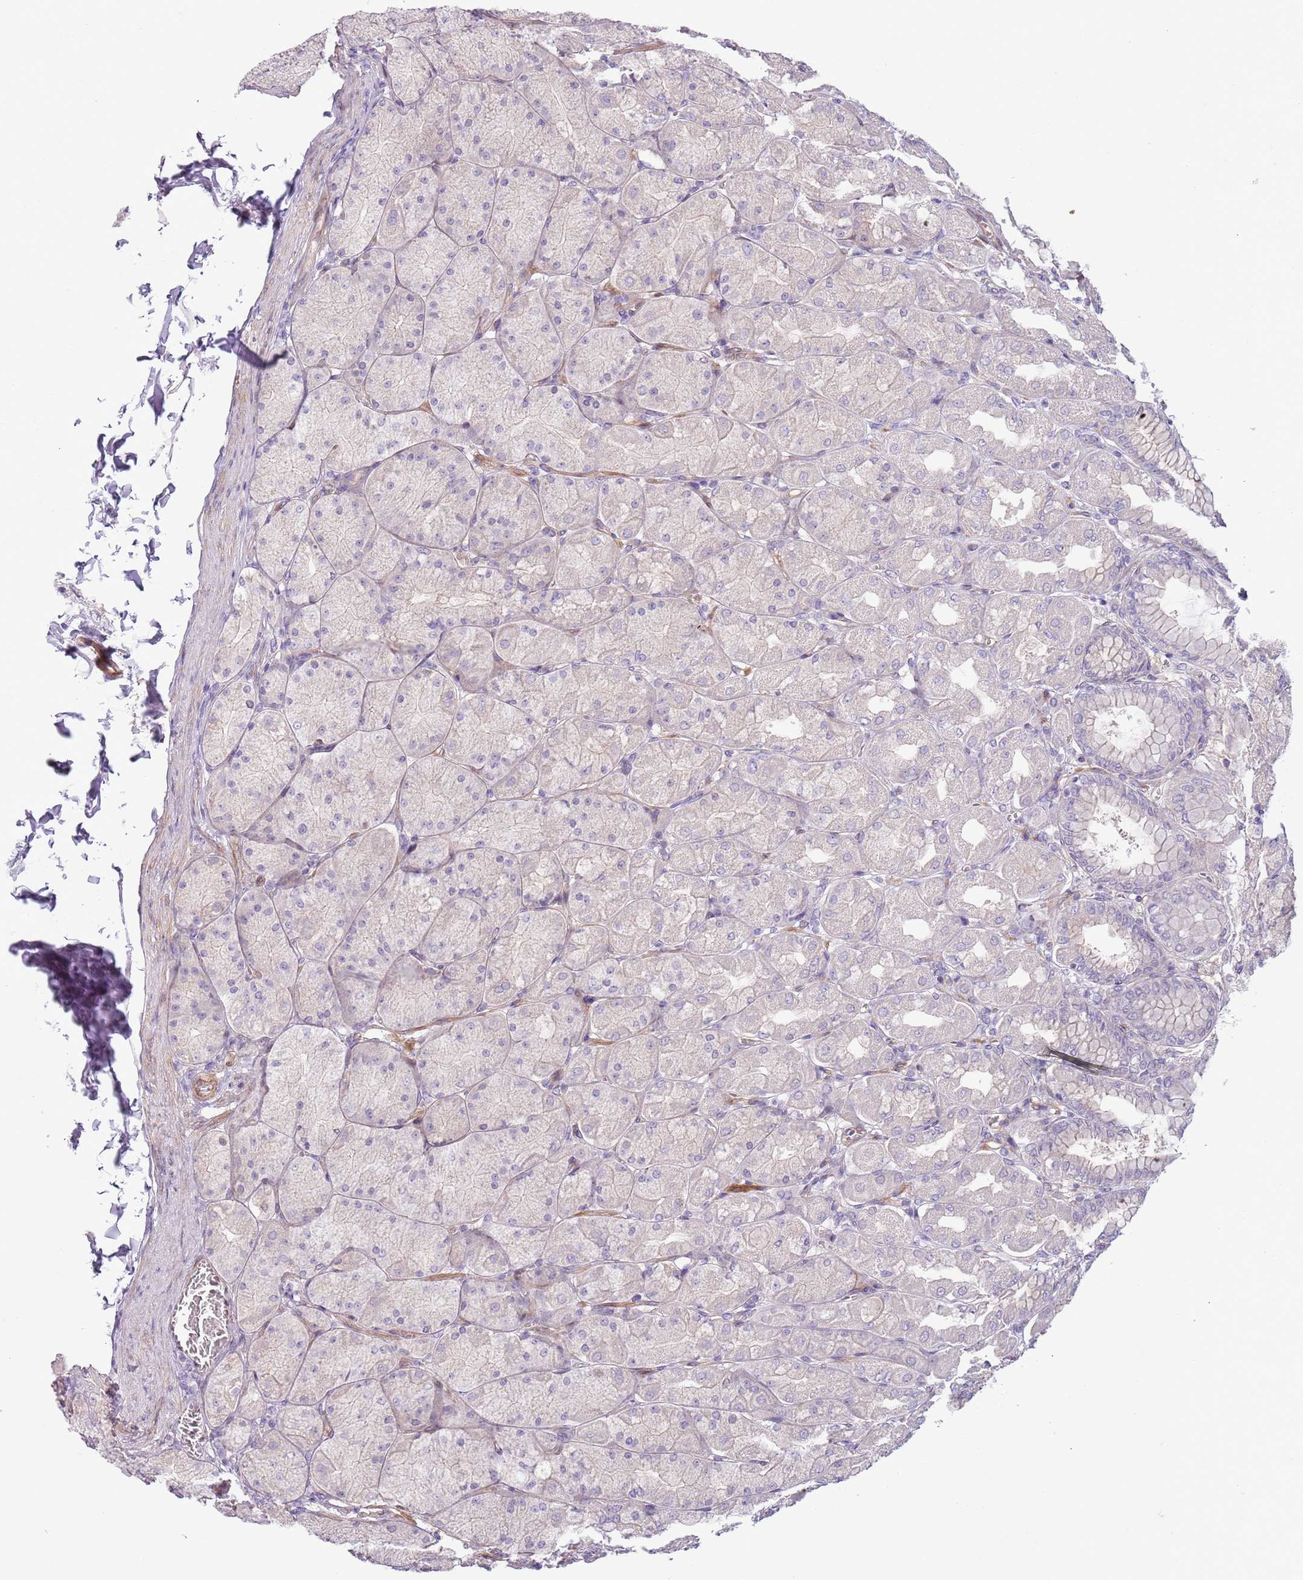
{"staining": {"intensity": "weak", "quantity": "25%-75%", "location": "cytoplasmic/membranous"}, "tissue": "stomach", "cell_type": "Glandular cells", "image_type": "normal", "snomed": [{"axis": "morphology", "description": "Normal tissue, NOS"}, {"axis": "topography", "description": "Stomach, upper"}], "caption": "Immunohistochemistry (IHC) image of unremarkable human stomach stained for a protein (brown), which shows low levels of weak cytoplasmic/membranous positivity in approximately 25%-75% of glandular cells.", "gene": "MRO", "patient": {"sex": "female", "age": 56}}